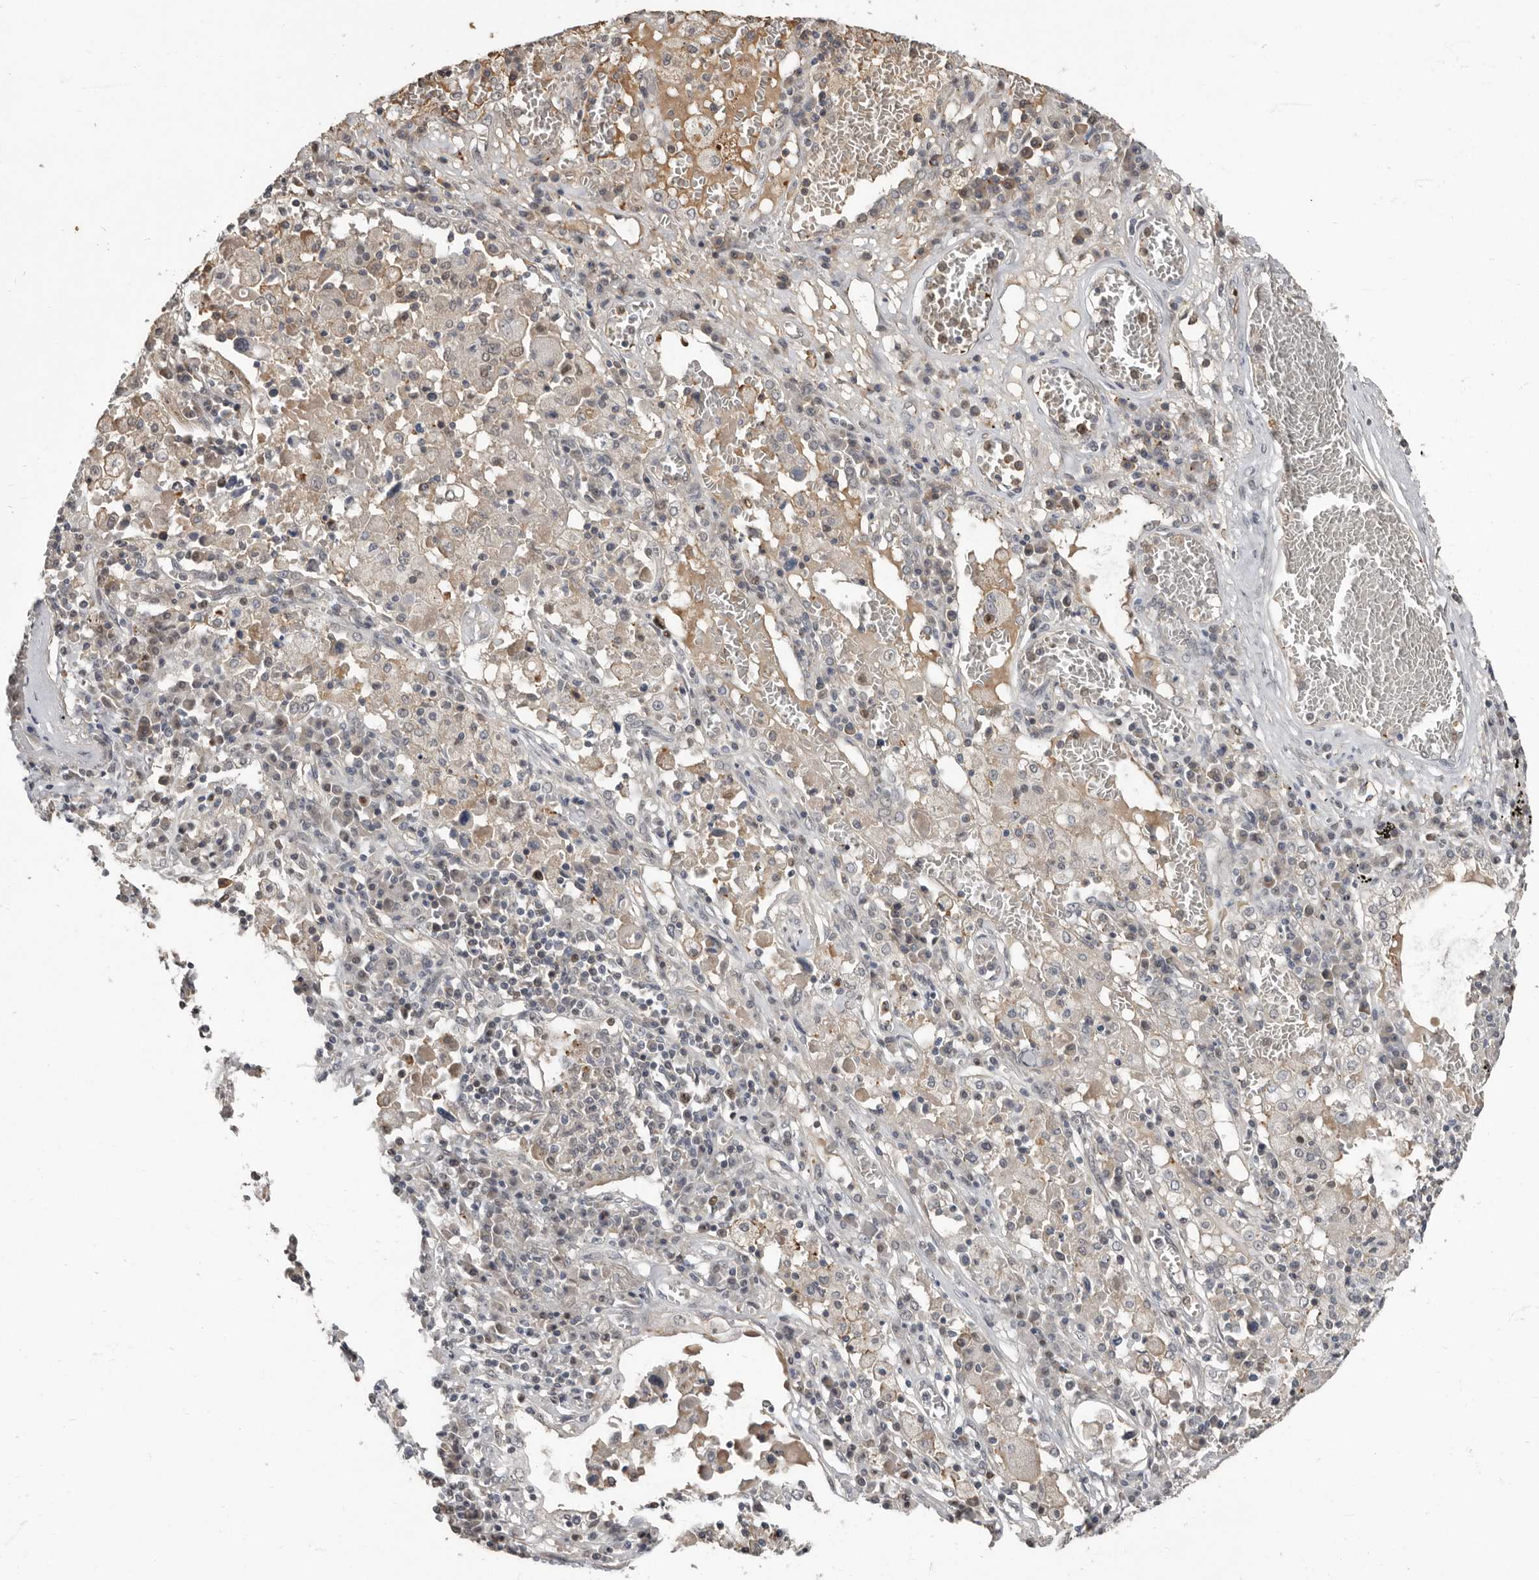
{"staining": {"intensity": "negative", "quantity": "none", "location": "none"}, "tissue": "lung cancer", "cell_type": "Tumor cells", "image_type": "cancer", "snomed": [{"axis": "morphology", "description": "Squamous cell carcinoma, NOS"}, {"axis": "topography", "description": "Lung"}], "caption": "Immunohistochemistry of human lung squamous cell carcinoma reveals no staining in tumor cells.", "gene": "LRGUK", "patient": {"sex": "male", "age": 65}}